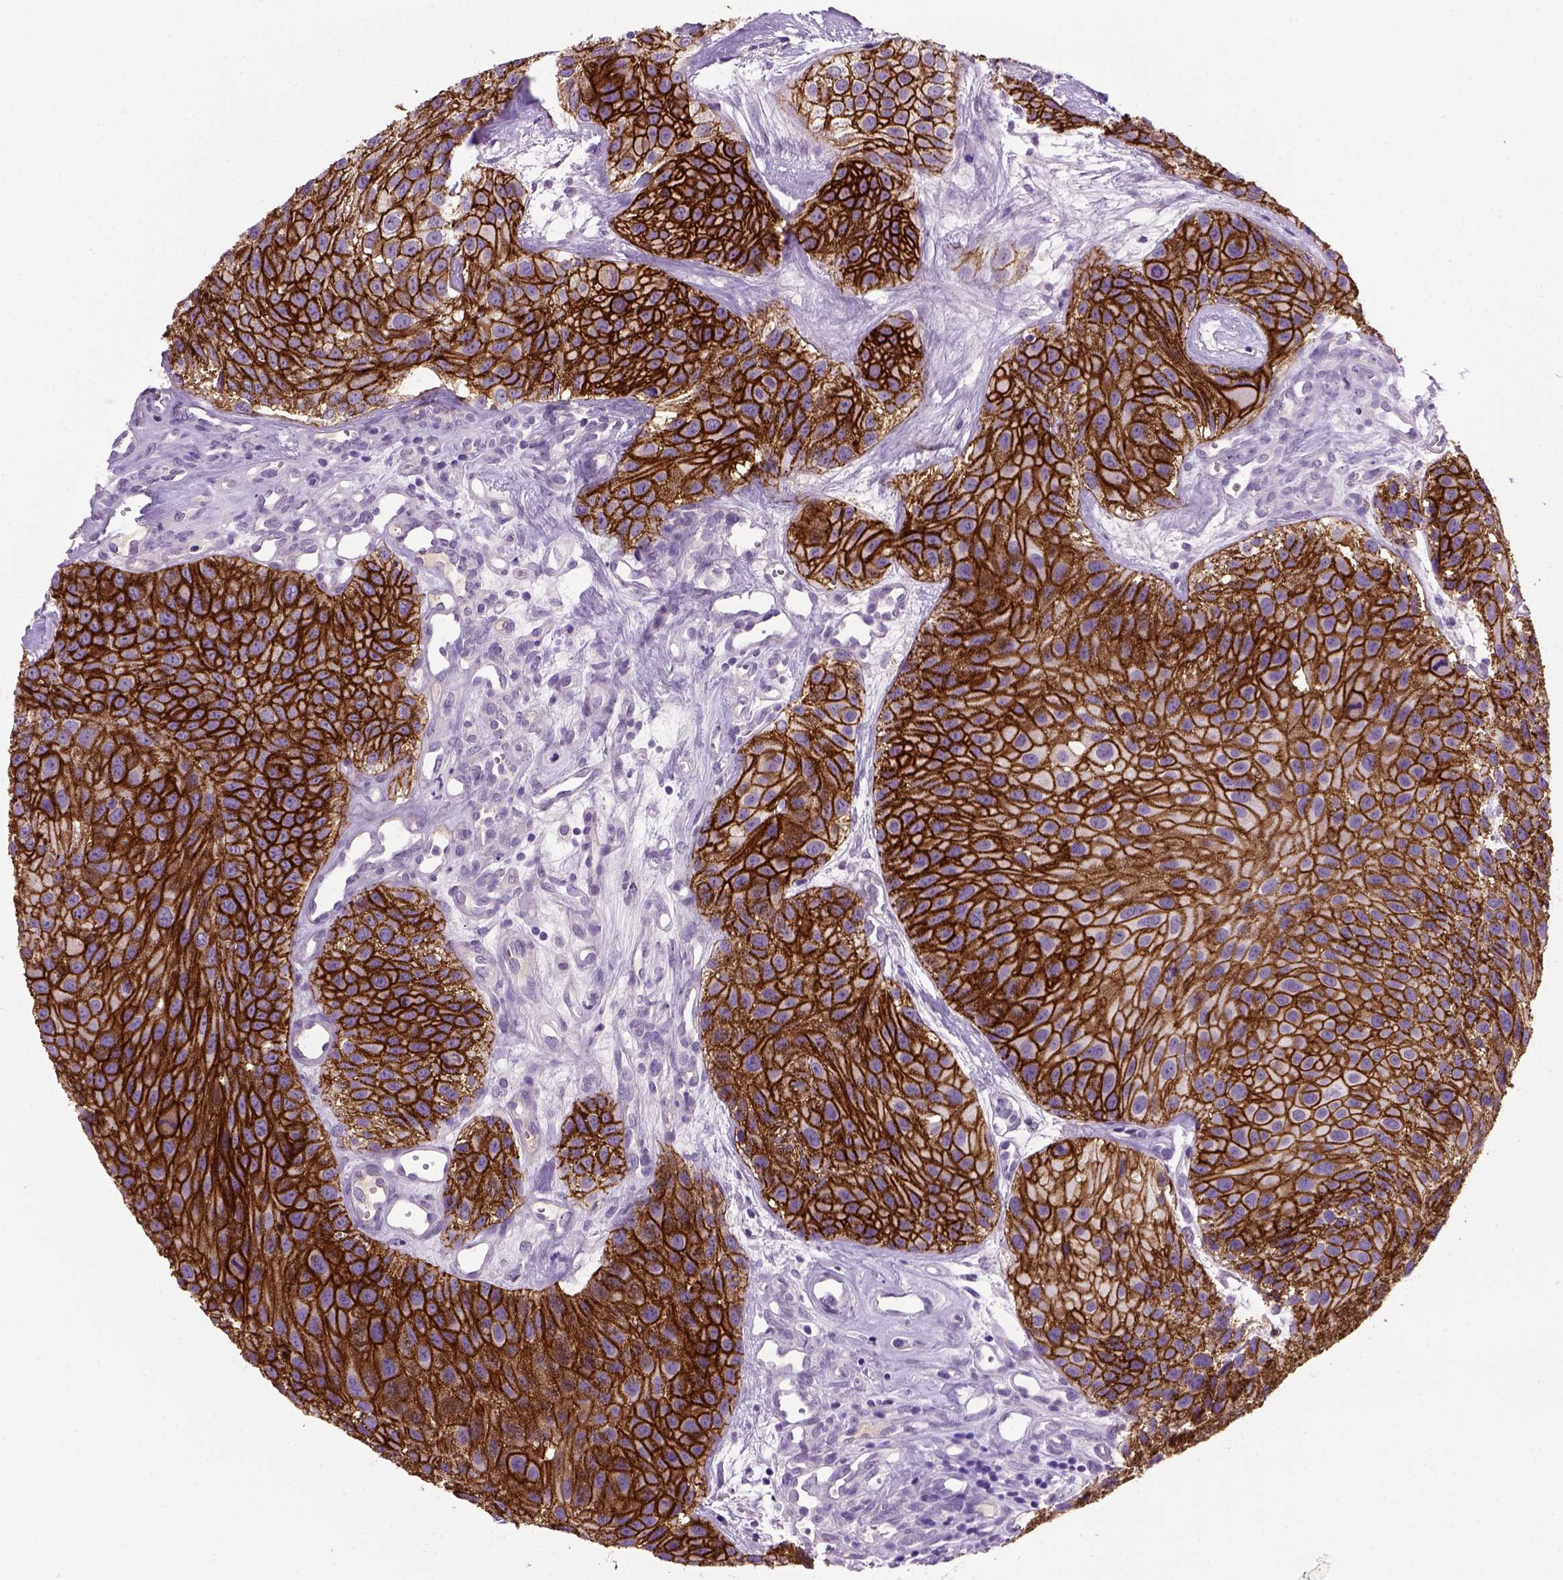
{"staining": {"intensity": "strong", "quantity": ">75%", "location": "cytoplasmic/membranous"}, "tissue": "urothelial cancer", "cell_type": "Tumor cells", "image_type": "cancer", "snomed": [{"axis": "morphology", "description": "Urothelial carcinoma, Low grade"}, {"axis": "topography", "description": "Urinary bladder"}], "caption": "Immunohistochemistry (IHC) of human urothelial cancer displays high levels of strong cytoplasmic/membranous staining in about >75% of tumor cells.", "gene": "CDH1", "patient": {"sex": "female", "age": 87}}